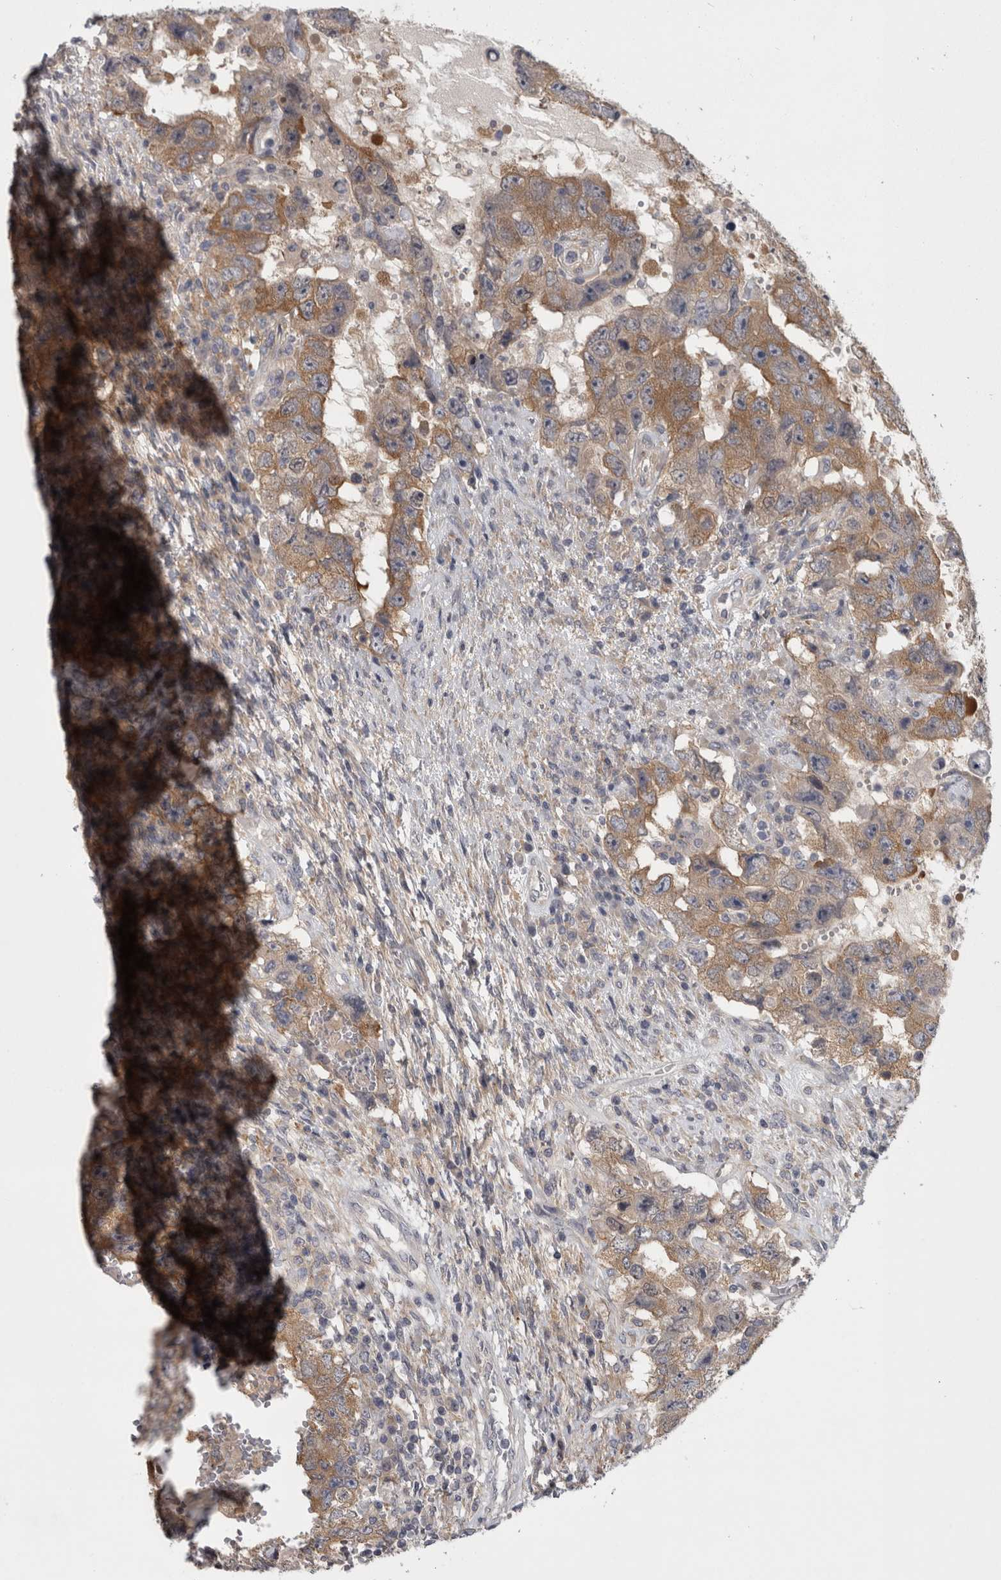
{"staining": {"intensity": "moderate", "quantity": ">75%", "location": "cytoplasmic/membranous"}, "tissue": "testis cancer", "cell_type": "Tumor cells", "image_type": "cancer", "snomed": [{"axis": "morphology", "description": "Carcinoma, Embryonal, NOS"}, {"axis": "topography", "description": "Testis"}], "caption": "A medium amount of moderate cytoplasmic/membranous expression is seen in approximately >75% of tumor cells in testis cancer tissue. The protein is stained brown, and the nuclei are stained in blue (DAB (3,3'-diaminobenzidine) IHC with brightfield microscopy, high magnification).", "gene": "PRKCI", "patient": {"sex": "male", "age": 26}}